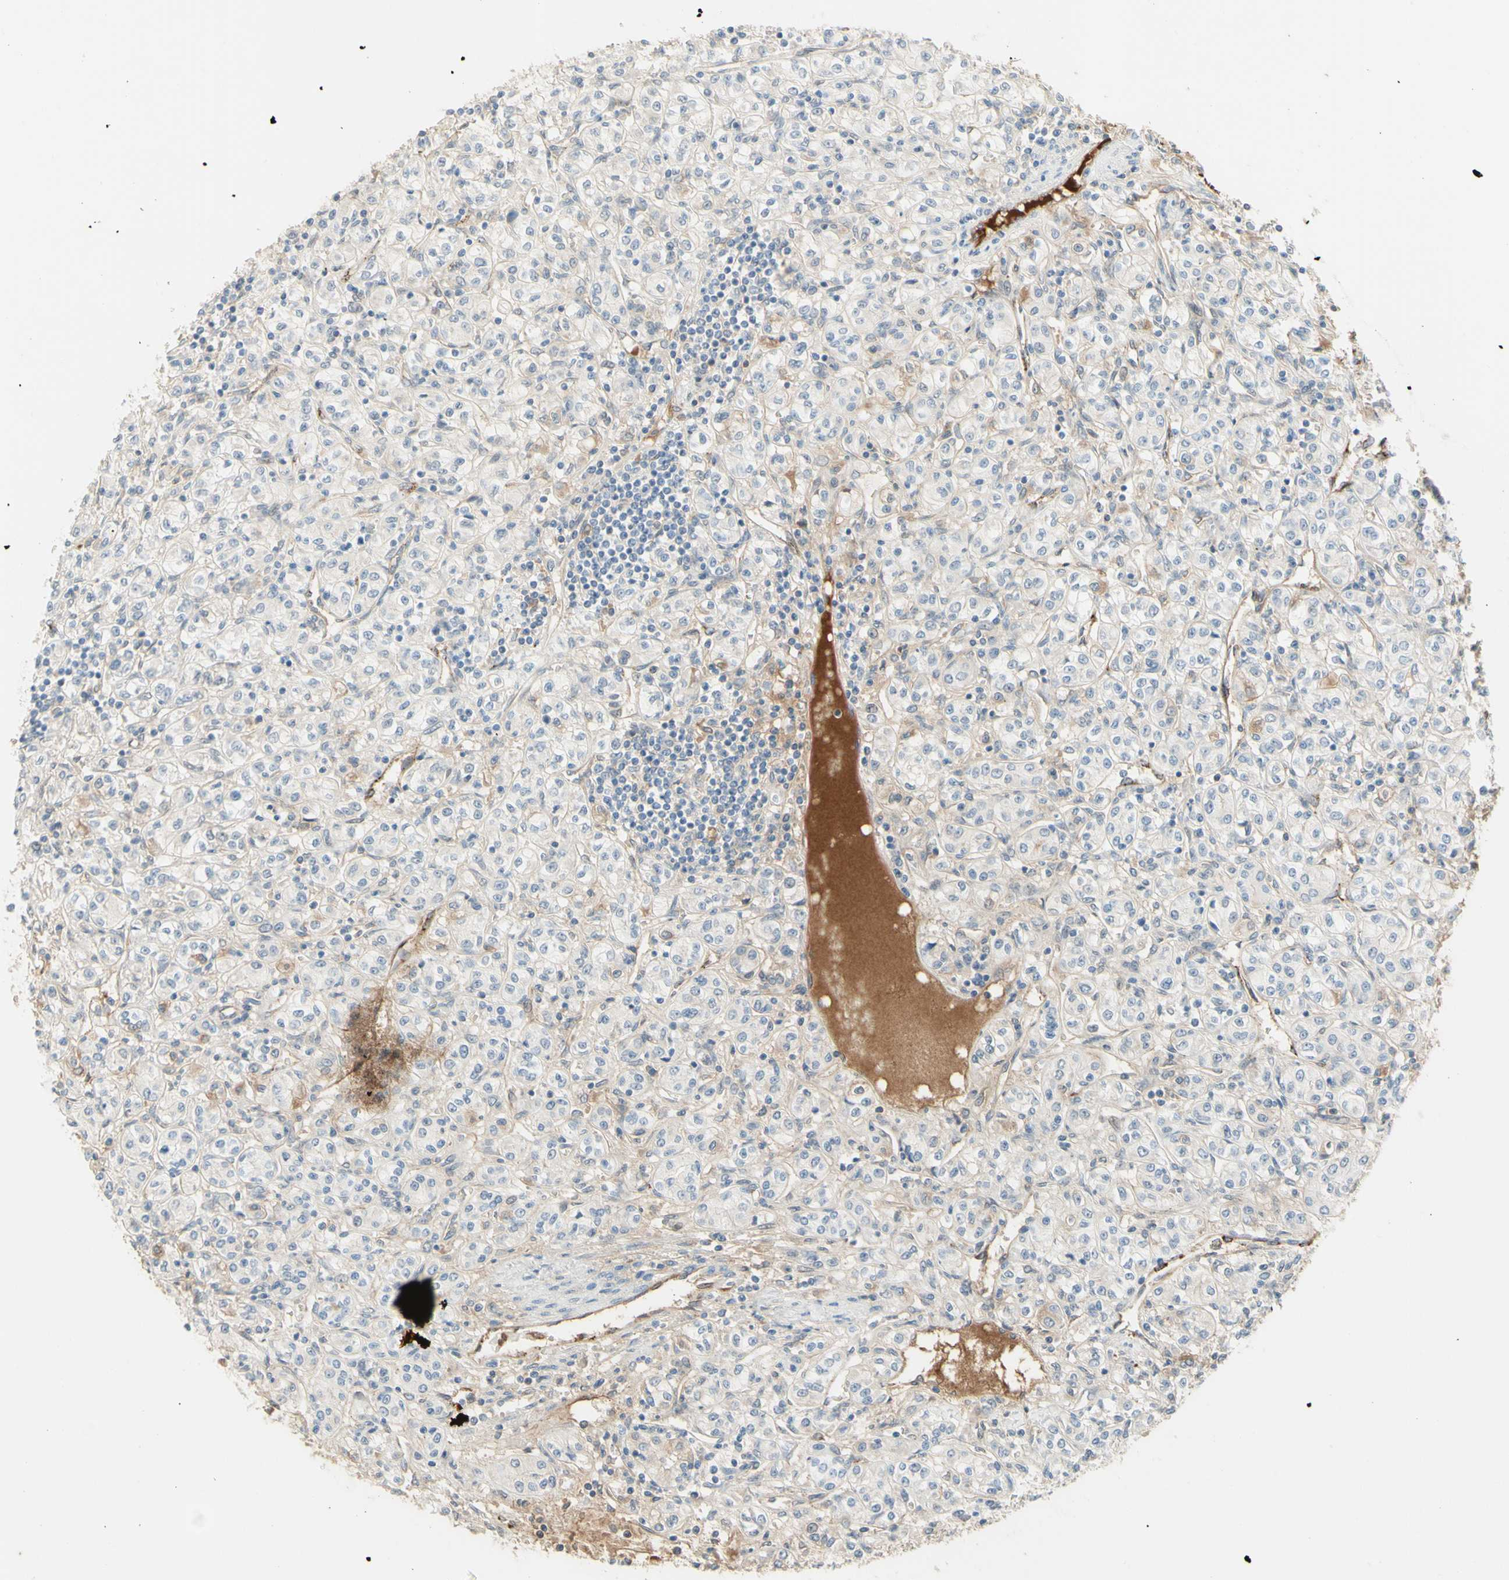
{"staining": {"intensity": "weak", "quantity": "<25%", "location": "cytoplasmic/membranous"}, "tissue": "renal cancer", "cell_type": "Tumor cells", "image_type": "cancer", "snomed": [{"axis": "morphology", "description": "Adenocarcinoma, NOS"}, {"axis": "topography", "description": "Kidney"}], "caption": "Renal cancer (adenocarcinoma) was stained to show a protein in brown. There is no significant positivity in tumor cells. The staining was performed using DAB (3,3'-diaminobenzidine) to visualize the protein expression in brown, while the nuclei were stained in blue with hematoxylin (Magnification: 20x).", "gene": "ANGPT2", "patient": {"sex": "male", "age": 77}}